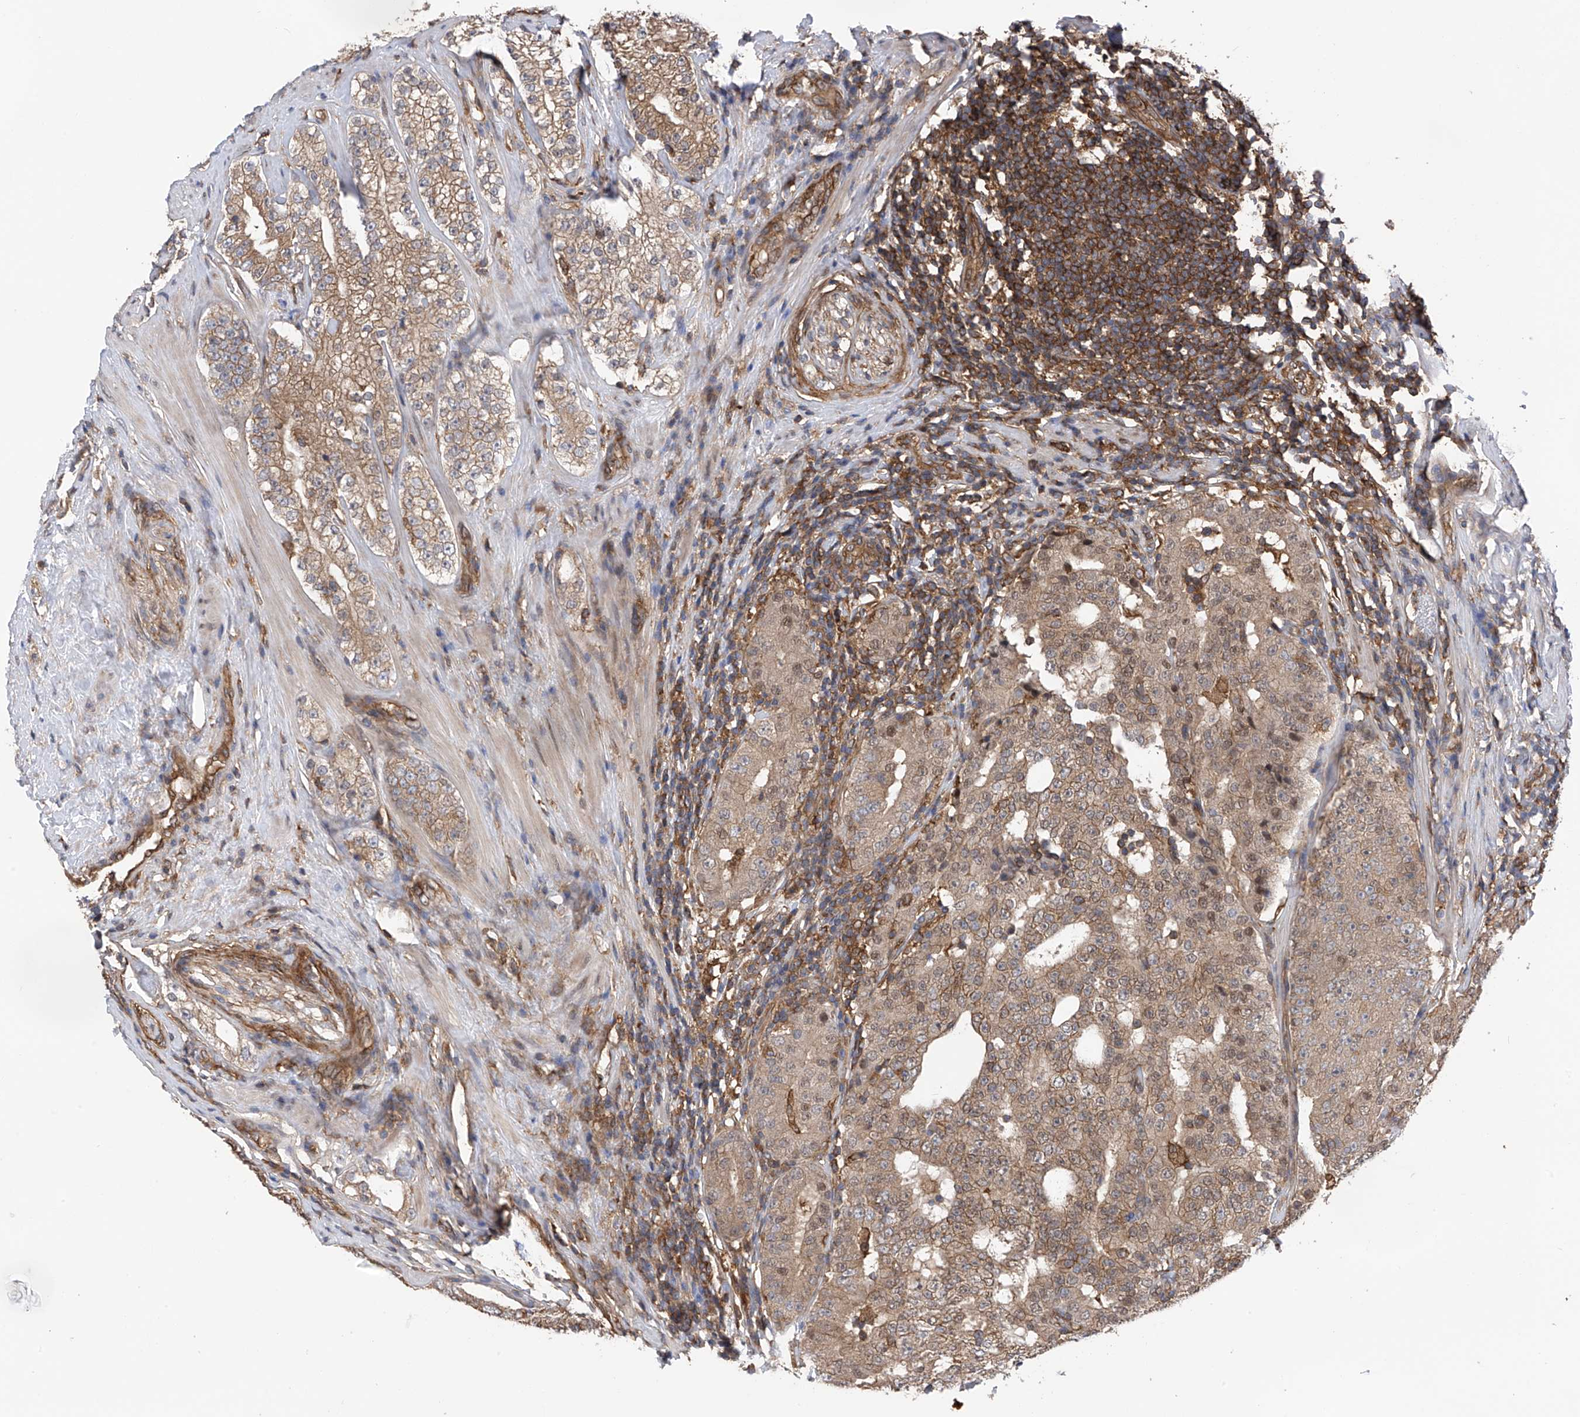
{"staining": {"intensity": "weak", "quantity": ">75%", "location": "cytoplasmic/membranous"}, "tissue": "prostate cancer", "cell_type": "Tumor cells", "image_type": "cancer", "snomed": [{"axis": "morphology", "description": "Adenocarcinoma, High grade"}, {"axis": "topography", "description": "Prostate"}], "caption": "This histopathology image demonstrates IHC staining of prostate adenocarcinoma (high-grade), with low weak cytoplasmic/membranous expression in approximately >75% of tumor cells.", "gene": "CHPF", "patient": {"sex": "male", "age": 56}}